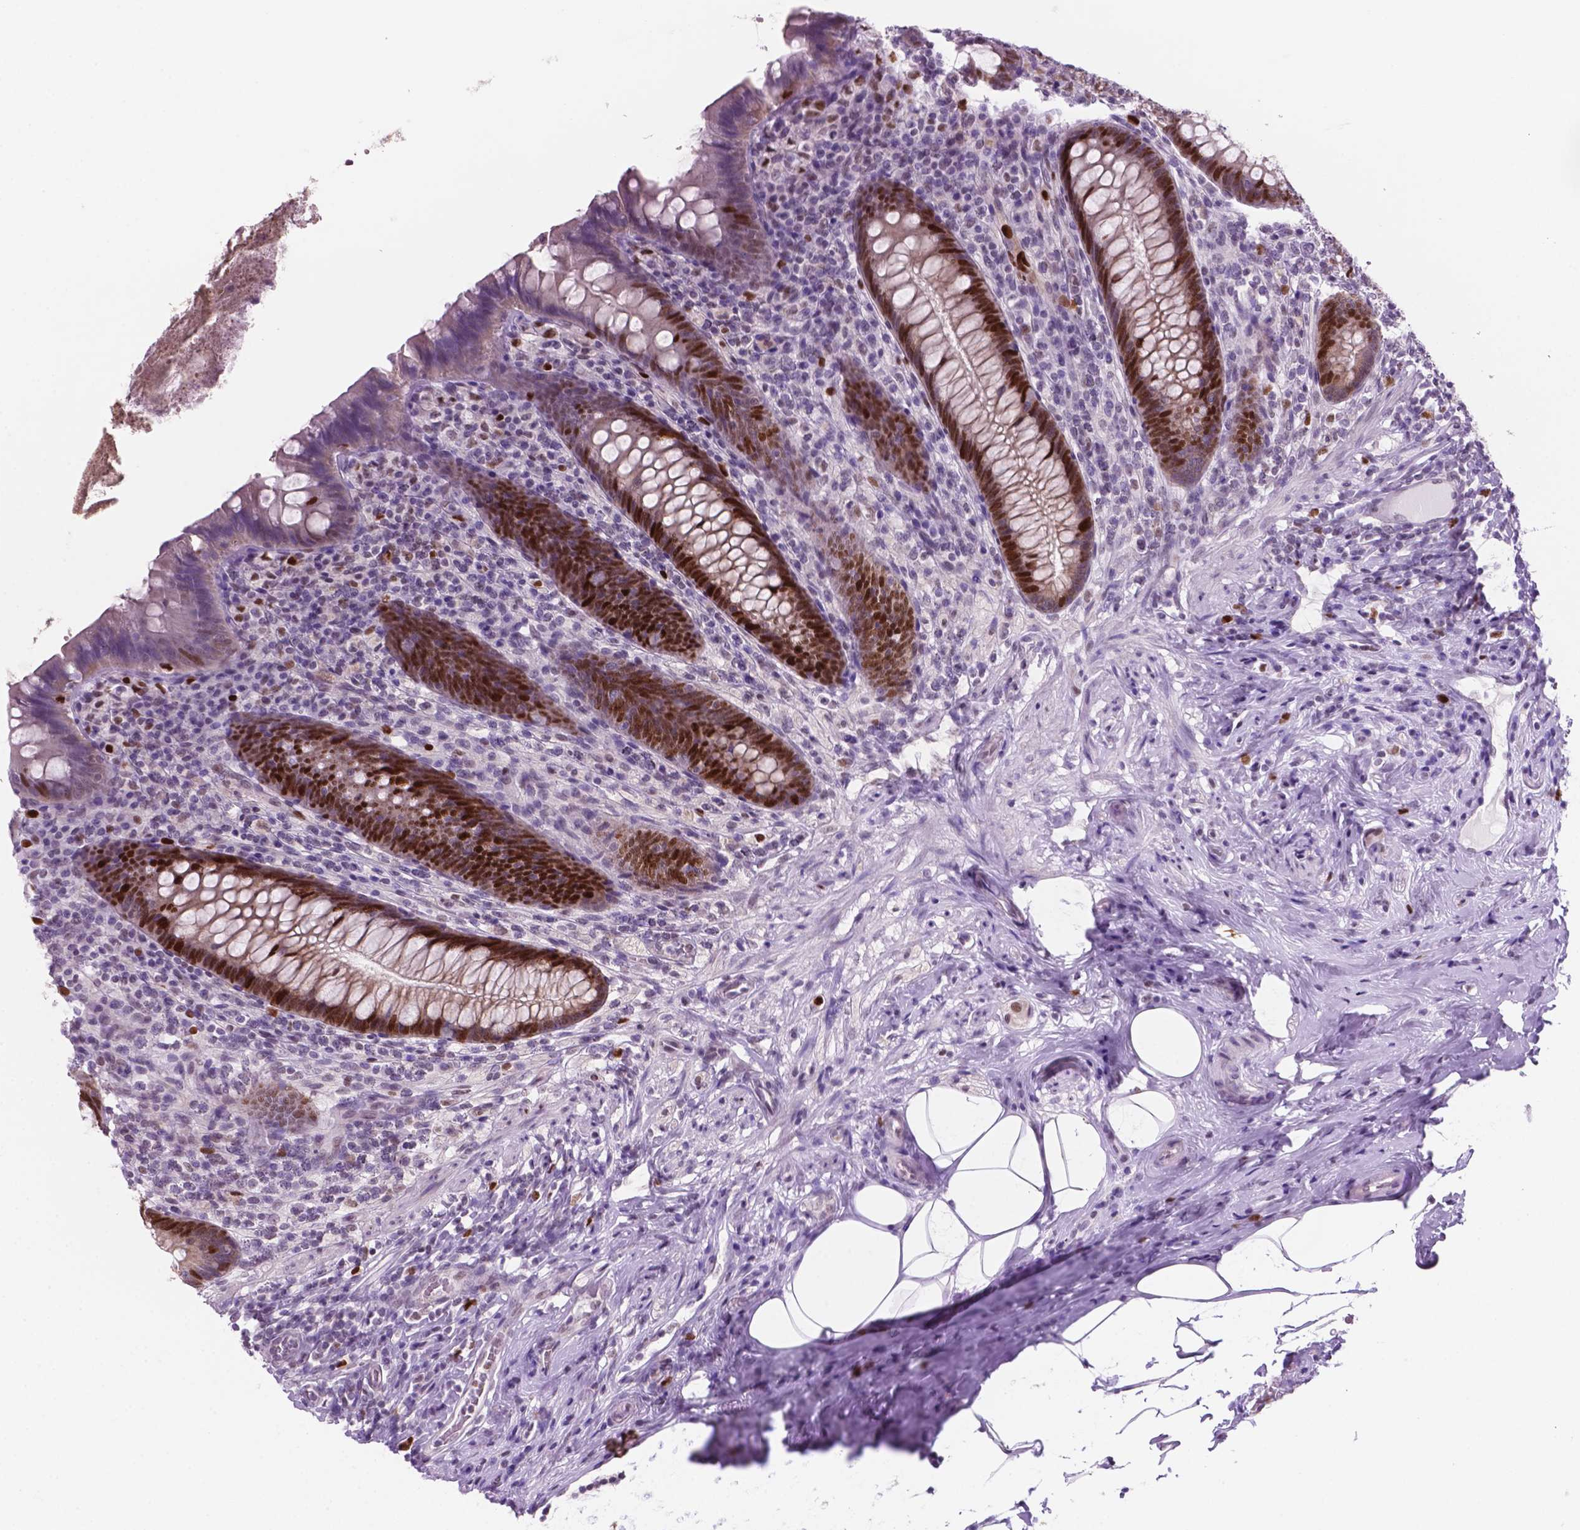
{"staining": {"intensity": "strong", "quantity": "25%-75%", "location": "nuclear"}, "tissue": "appendix", "cell_type": "Glandular cells", "image_type": "normal", "snomed": [{"axis": "morphology", "description": "Normal tissue, NOS"}, {"axis": "topography", "description": "Appendix"}], "caption": "DAB (3,3'-diaminobenzidine) immunohistochemical staining of unremarkable human appendix reveals strong nuclear protein positivity in approximately 25%-75% of glandular cells.", "gene": "NCAPH2", "patient": {"sex": "male", "age": 47}}